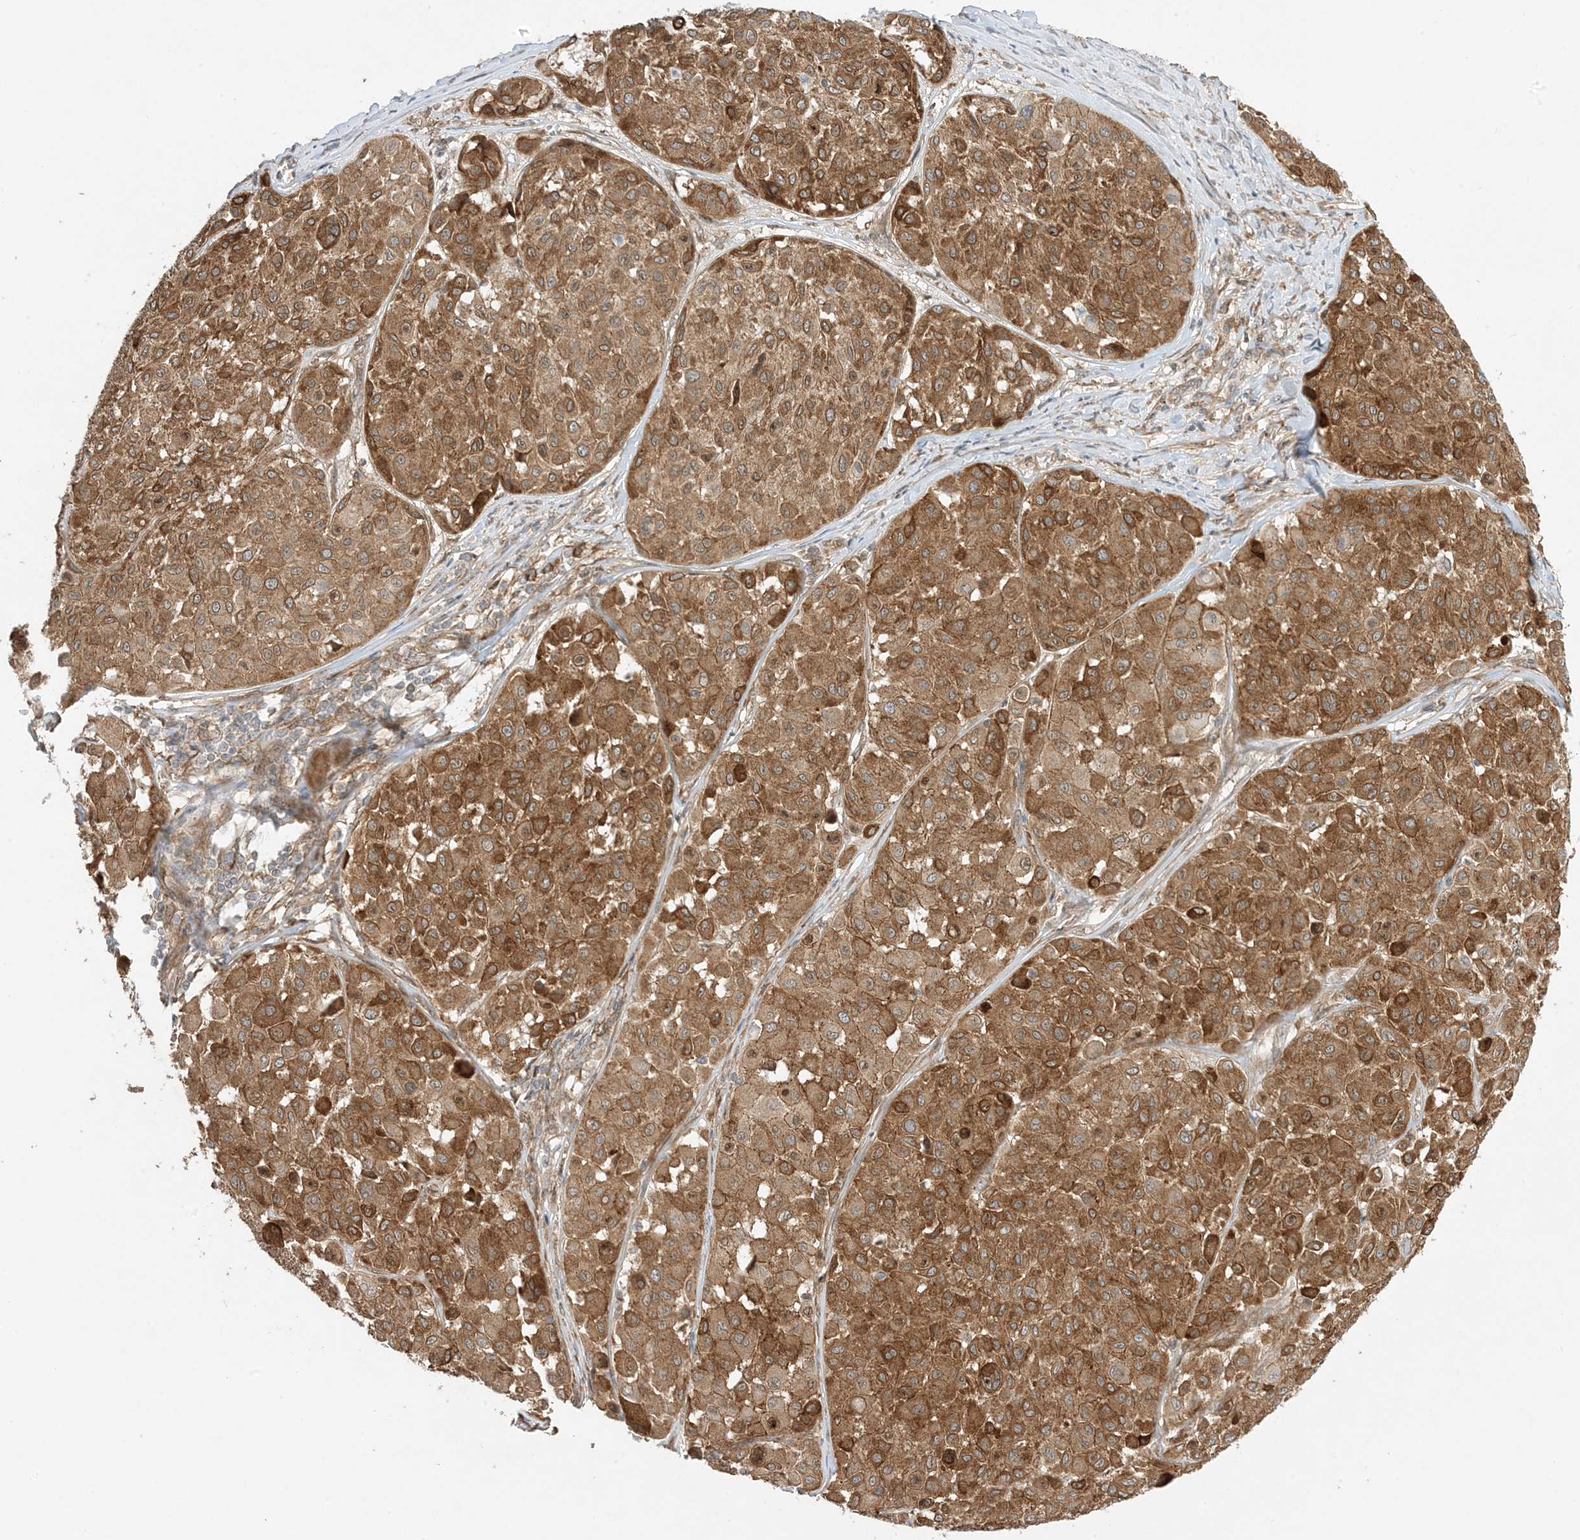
{"staining": {"intensity": "moderate", "quantity": ">75%", "location": "cytoplasmic/membranous"}, "tissue": "melanoma", "cell_type": "Tumor cells", "image_type": "cancer", "snomed": [{"axis": "morphology", "description": "Malignant melanoma, Metastatic site"}, {"axis": "topography", "description": "Soft tissue"}], "caption": "Tumor cells exhibit medium levels of moderate cytoplasmic/membranous staining in about >75% of cells in malignant melanoma (metastatic site). (brown staining indicates protein expression, while blue staining denotes nuclei).", "gene": "SCARF2", "patient": {"sex": "male", "age": 41}}